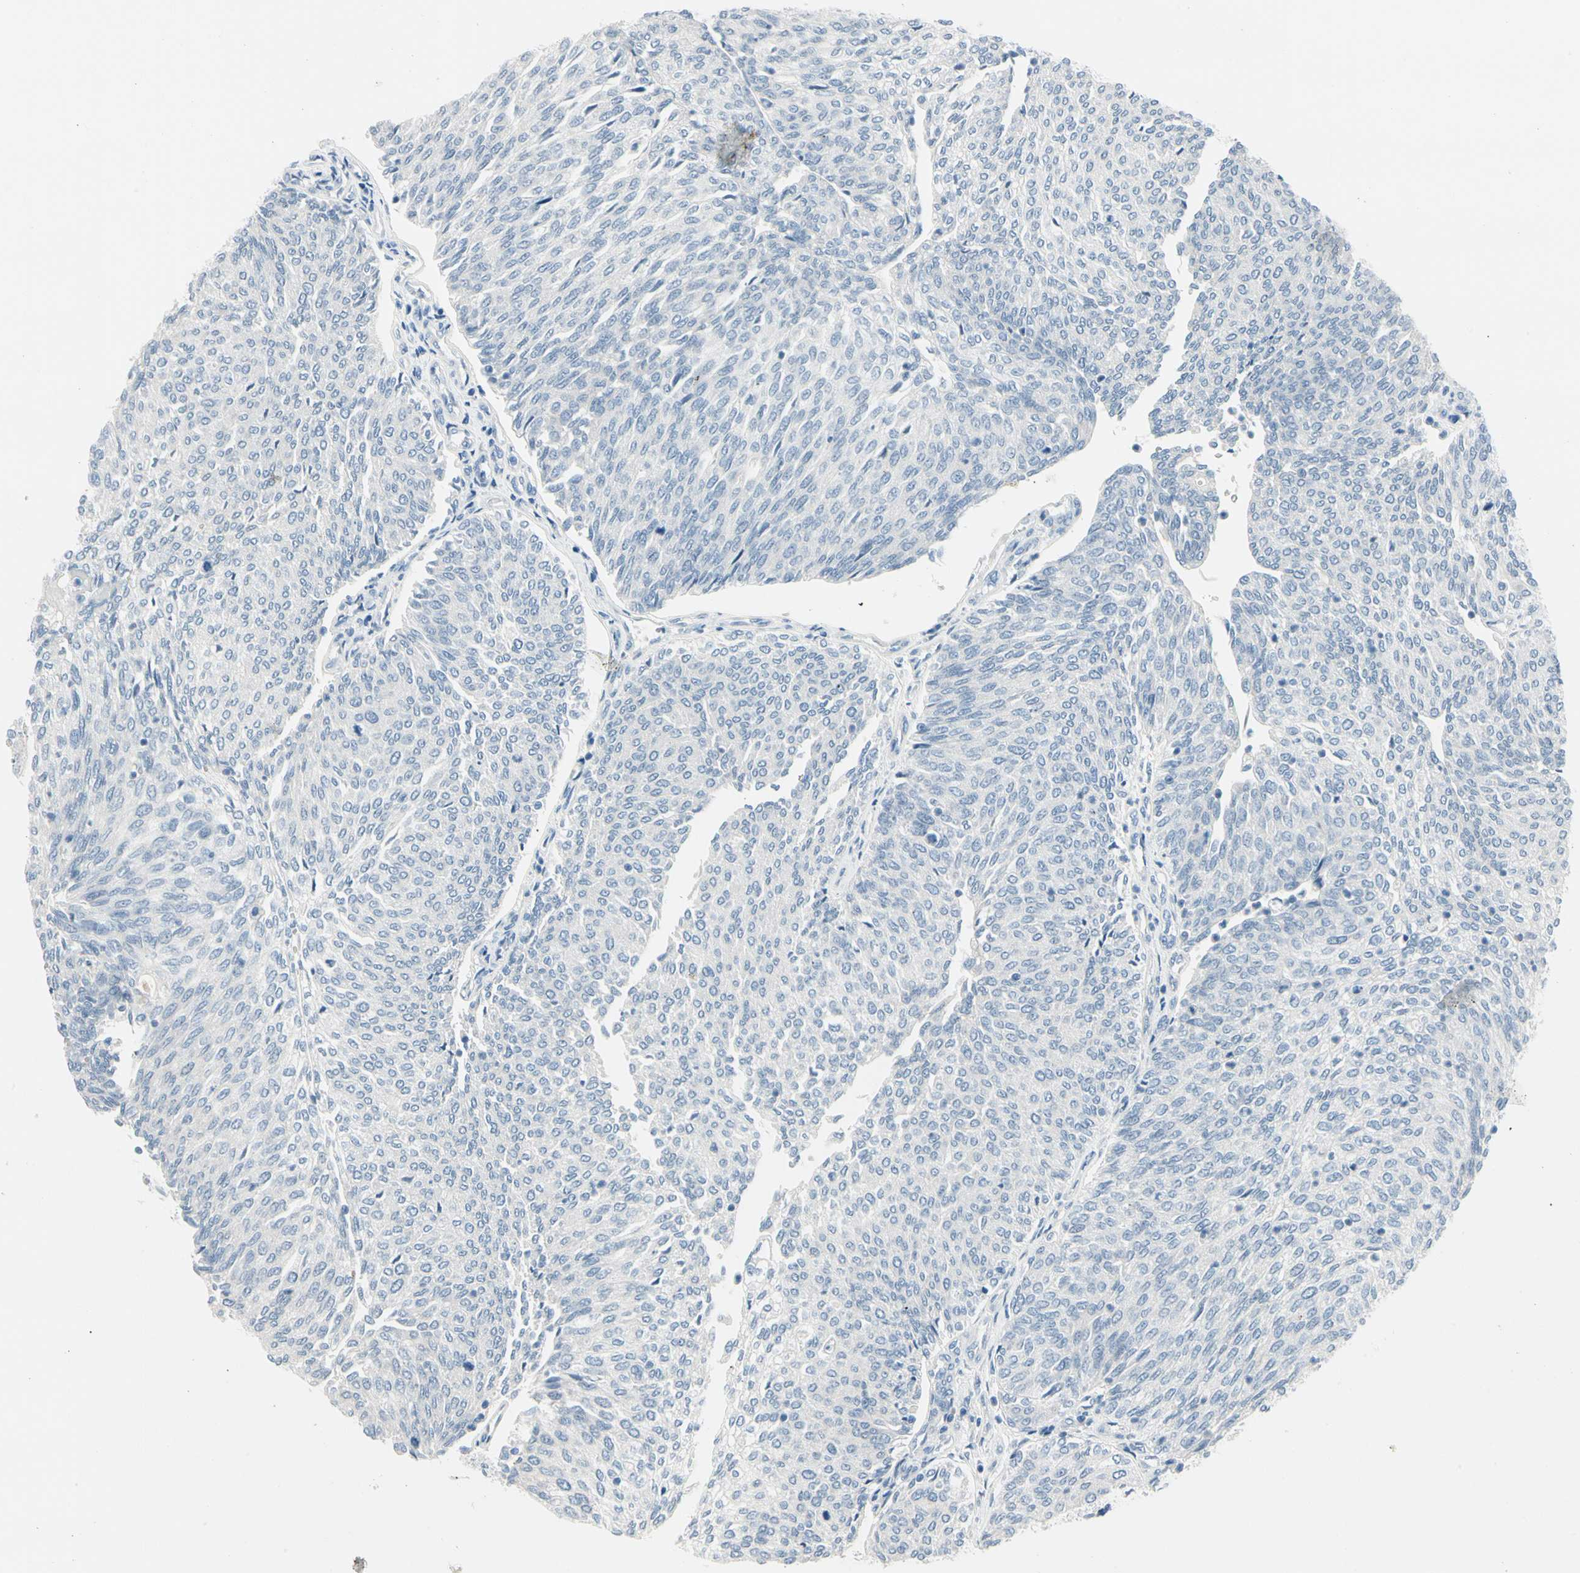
{"staining": {"intensity": "negative", "quantity": "none", "location": "none"}, "tissue": "urothelial cancer", "cell_type": "Tumor cells", "image_type": "cancer", "snomed": [{"axis": "morphology", "description": "Urothelial carcinoma, Low grade"}, {"axis": "topography", "description": "Urinary bladder"}], "caption": "Human urothelial carcinoma (low-grade) stained for a protein using immunohistochemistry demonstrates no staining in tumor cells.", "gene": "PGR", "patient": {"sex": "female", "age": 79}}